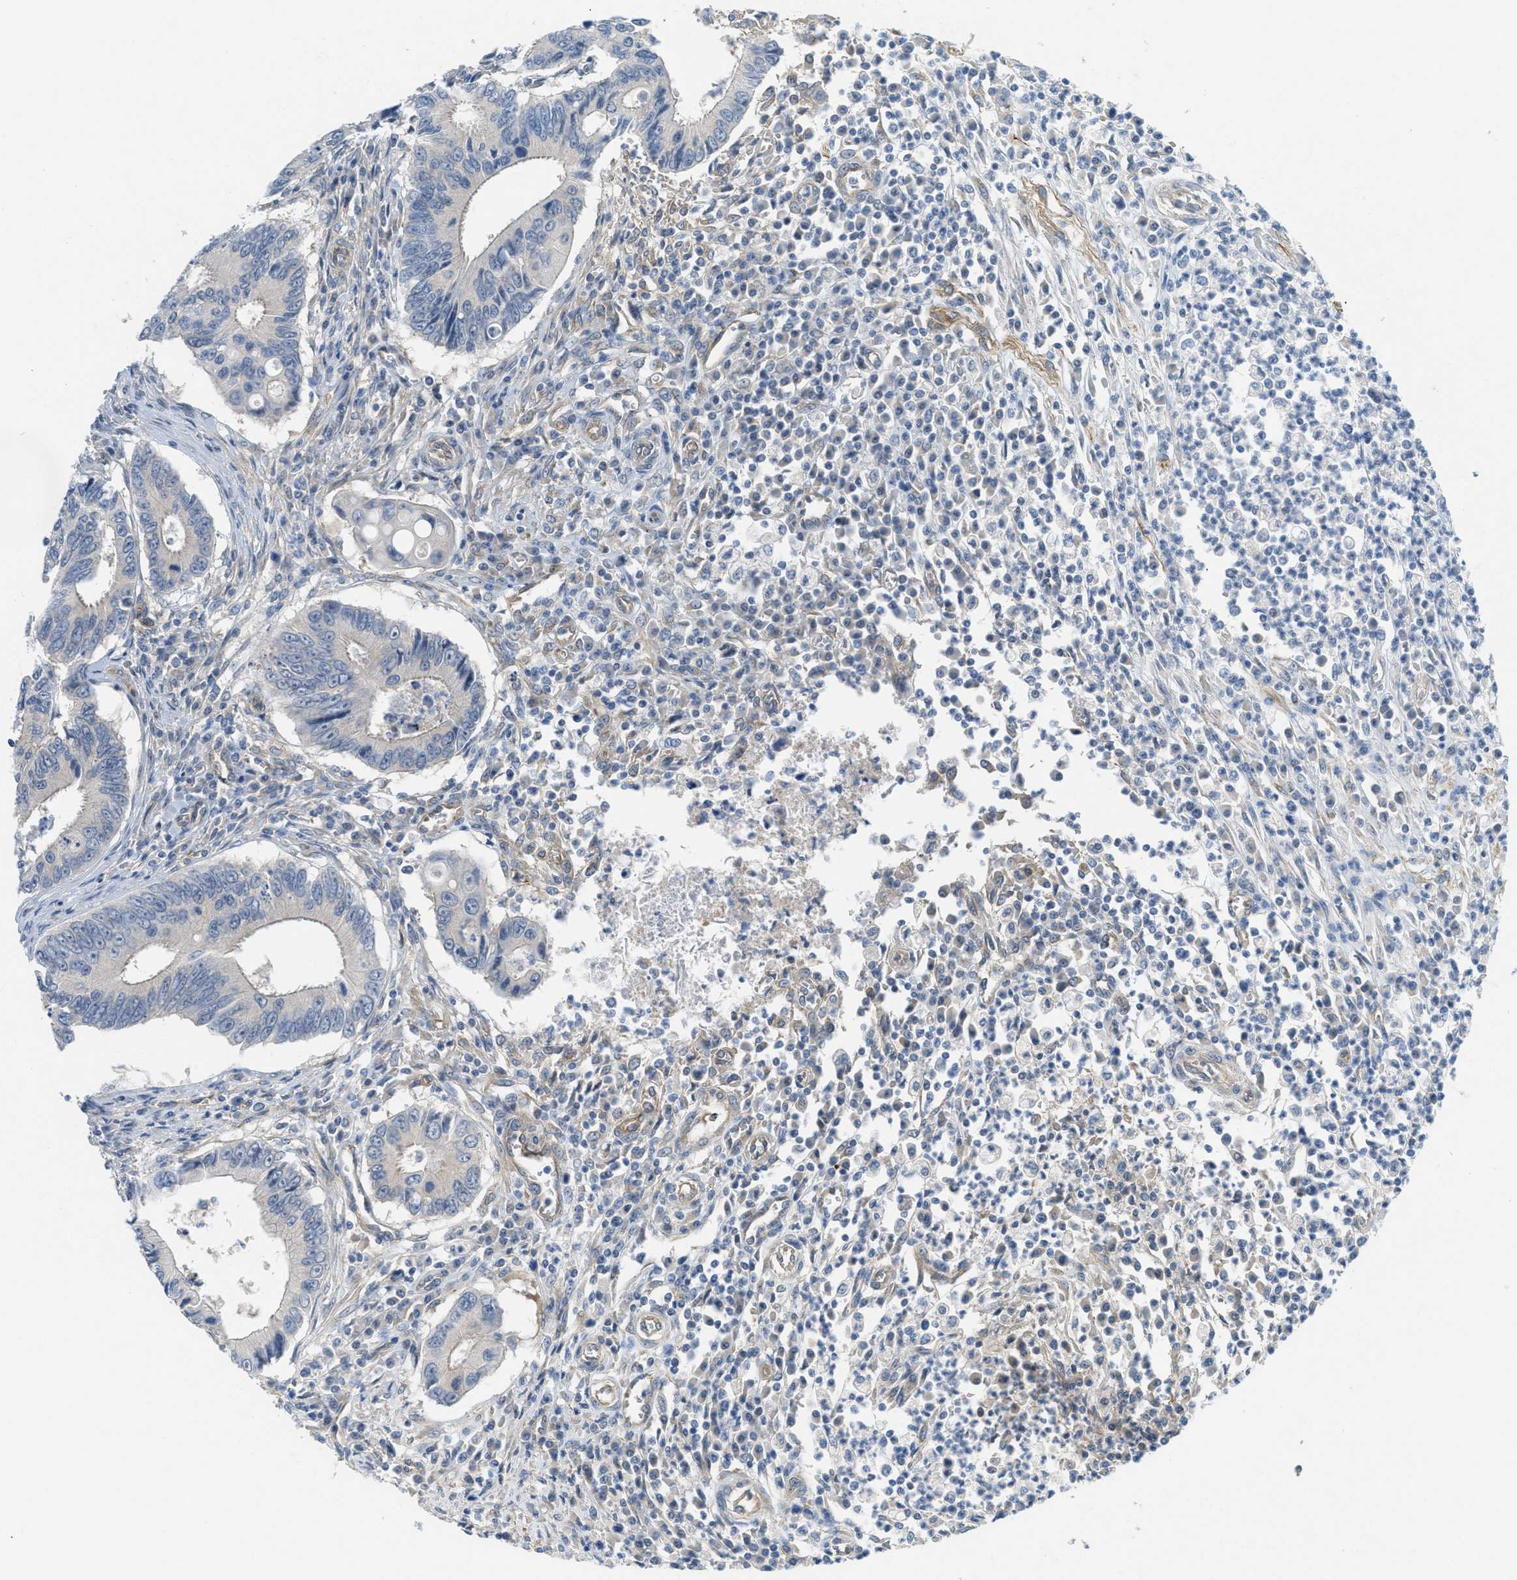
{"staining": {"intensity": "negative", "quantity": "none", "location": "none"}, "tissue": "colorectal cancer", "cell_type": "Tumor cells", "image_type": "cancer", "snomed": [{"axis": "morphology", "description": "Inflammation, NOS"}, {"axis": "morphology", "description": "Adenocarcinoma, NOS"}, {"axis": "topography", "description": "Colon"}], "caption": "A micrograph of human colorectal cancer is negative for staining in tumor cells. (DAB (3,3'-diaminobenzidine) IHC visualized using brightfield microscopy, high magnification).", "gene": "ZFYVE9", "patient": {"sex": "male", "age": 72}}